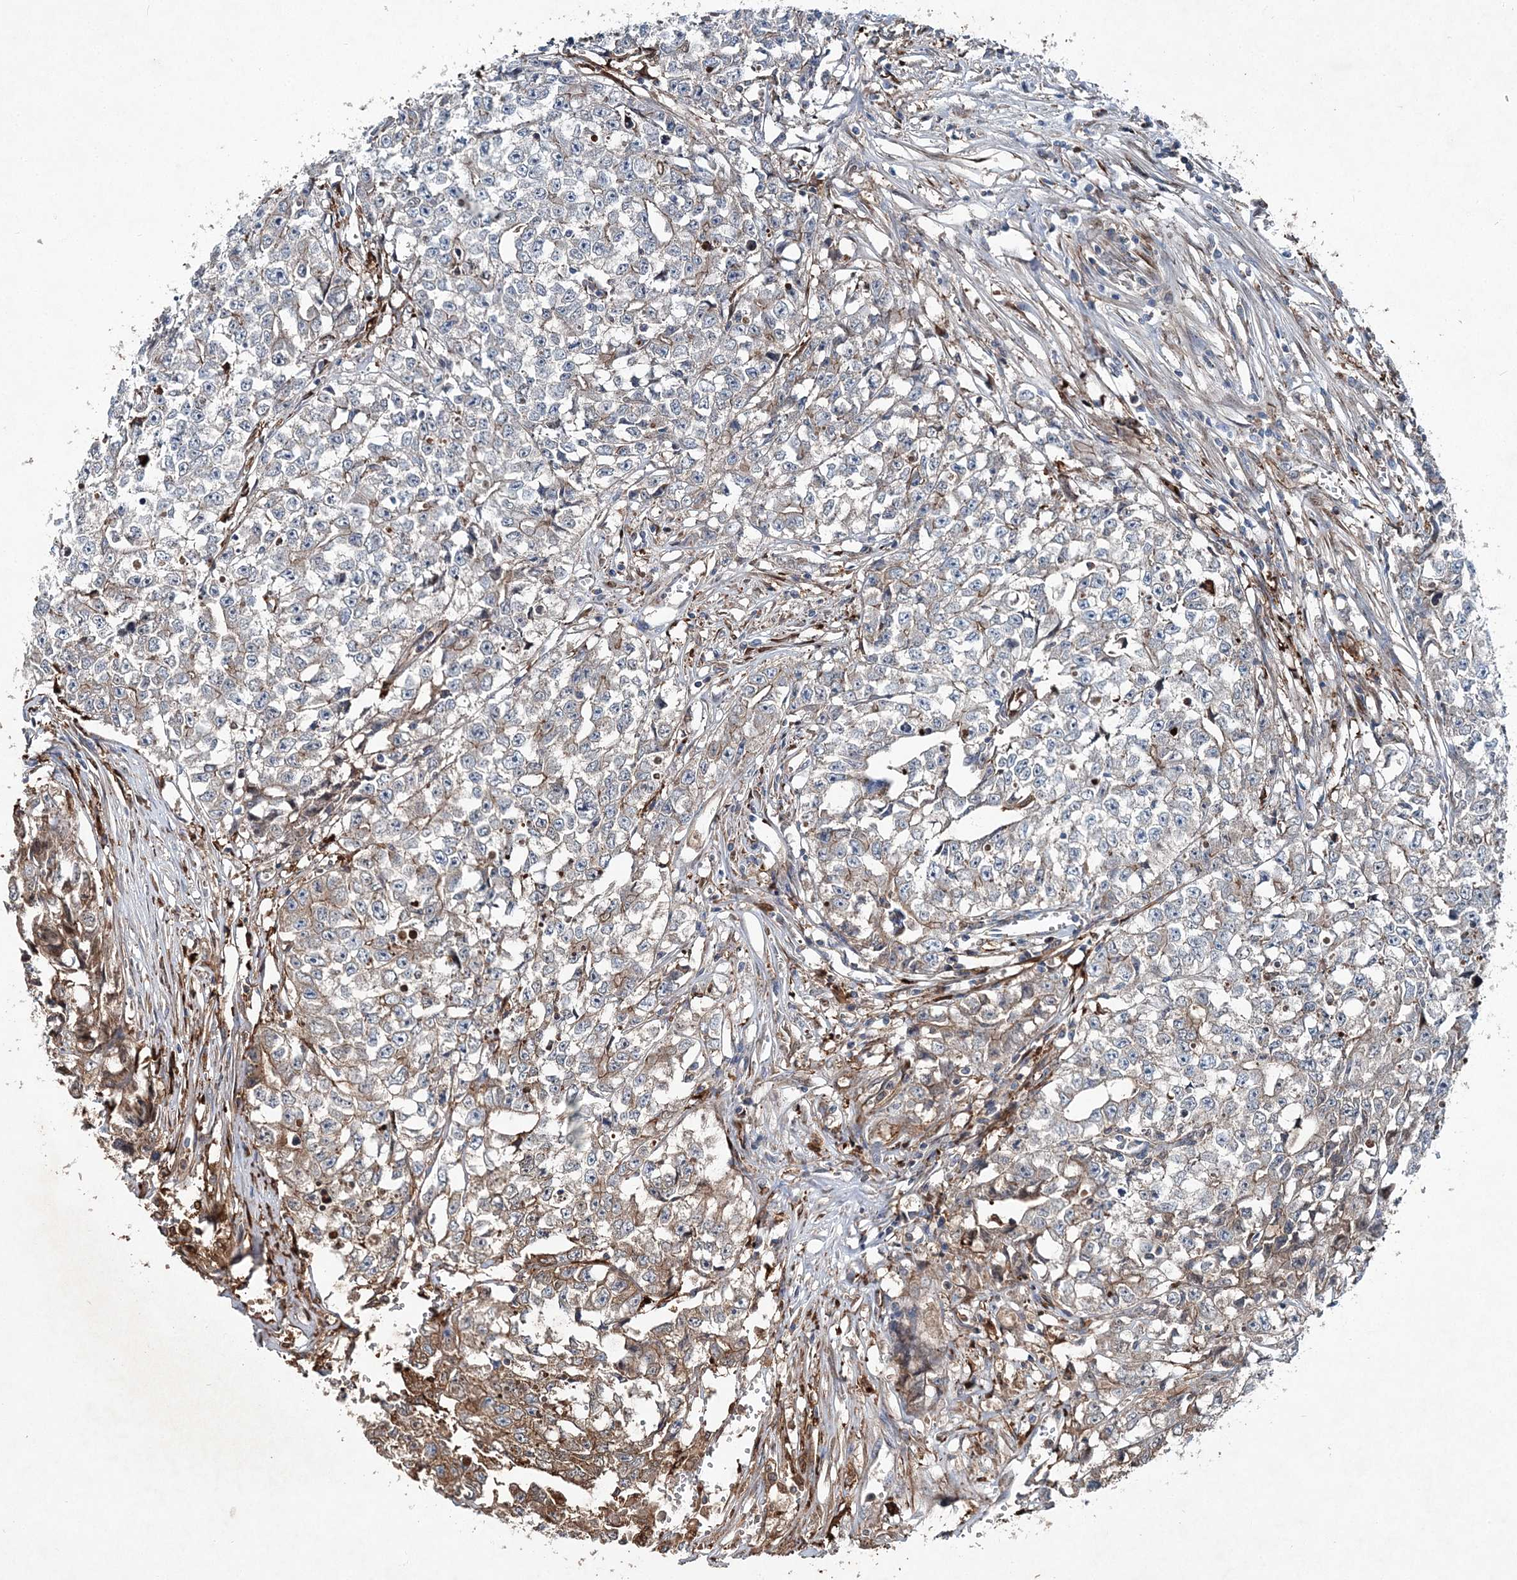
{"staining": {"intensity": "weak", "quantity": "<25%", "location": "cytoplasmic/membranous"}, "tissue": "testis cancer", "cell_type": "Tumor cells", "image_type": "cancer", "snomed": [{"axis": "morphology", "description": "Seminoma, NOS"}, {"axis": "morphology", "description": "Carcinoma, Embryonal, NOS"}, {"axis": "topography", "description": "Testis"}], "caption": "An image of human testis cancer (seminoma) is negative for staining in tumor cells.", "gene": "SPOPL", "patient": {"sex": "male", "age": 43}}